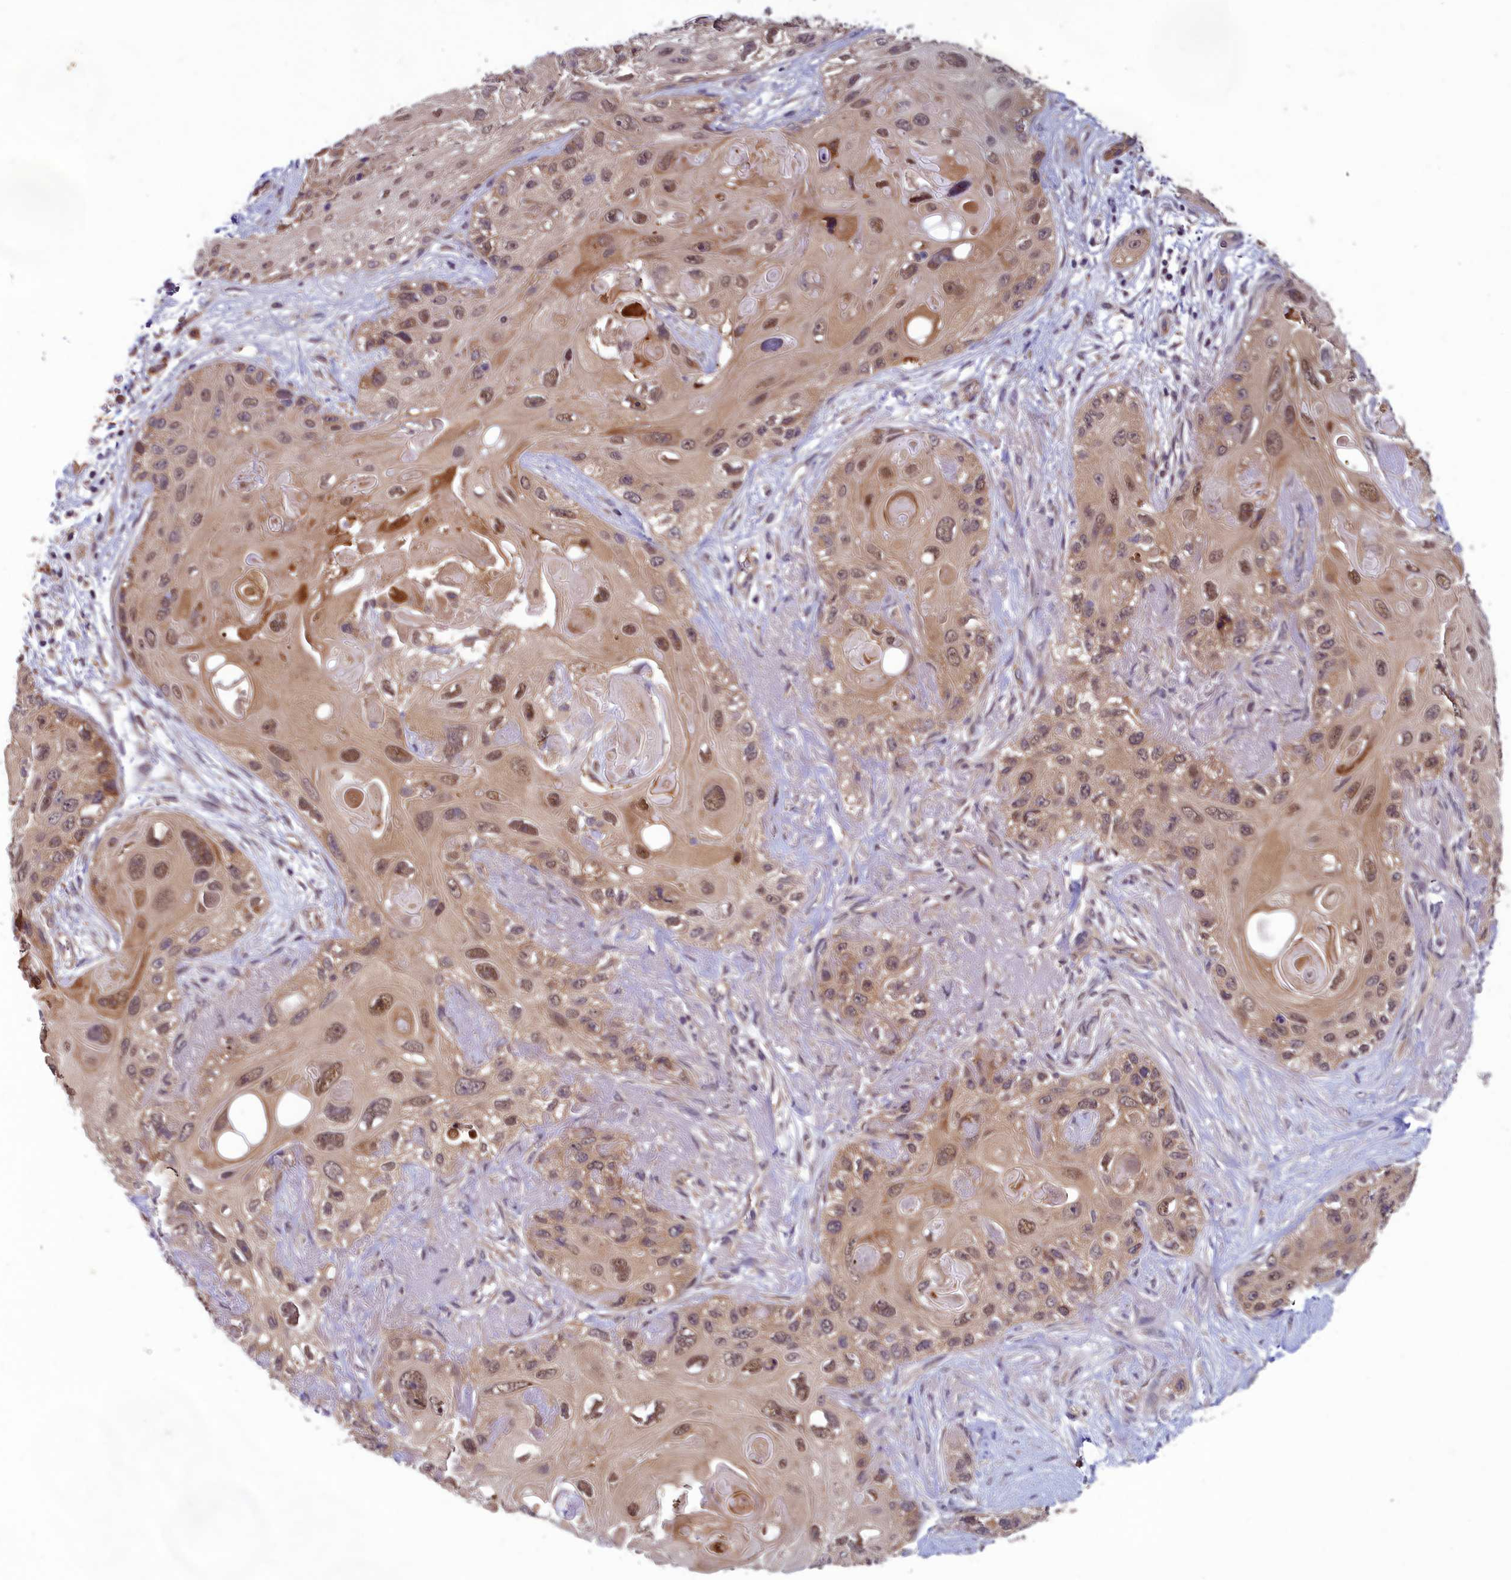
{"staining": {"intensity": "moderate", "quantity": "25%-75%", "location": "cytoplasmic/membranous,nuclear"}, "tissue": "skin cancer", "cell_type": "Tumor cells", "image_type": "cancer", "snomed": [{"axis": "morphology", "description": "Normal tissue, NOS"}, {"axis": "morphology", "description": "Squamous cell carcinoma, NOS"}, {"axis": "topography", "description": "Skin"}], "caption": "Skin cancer stained with a brown dye displays moderate cytoplasmic/membranous and nuclear positive positivity in approximately 25%-75% of tumor cells.", "gene": "CCDC15", "patient": {"sex": "male", "age": 72}}